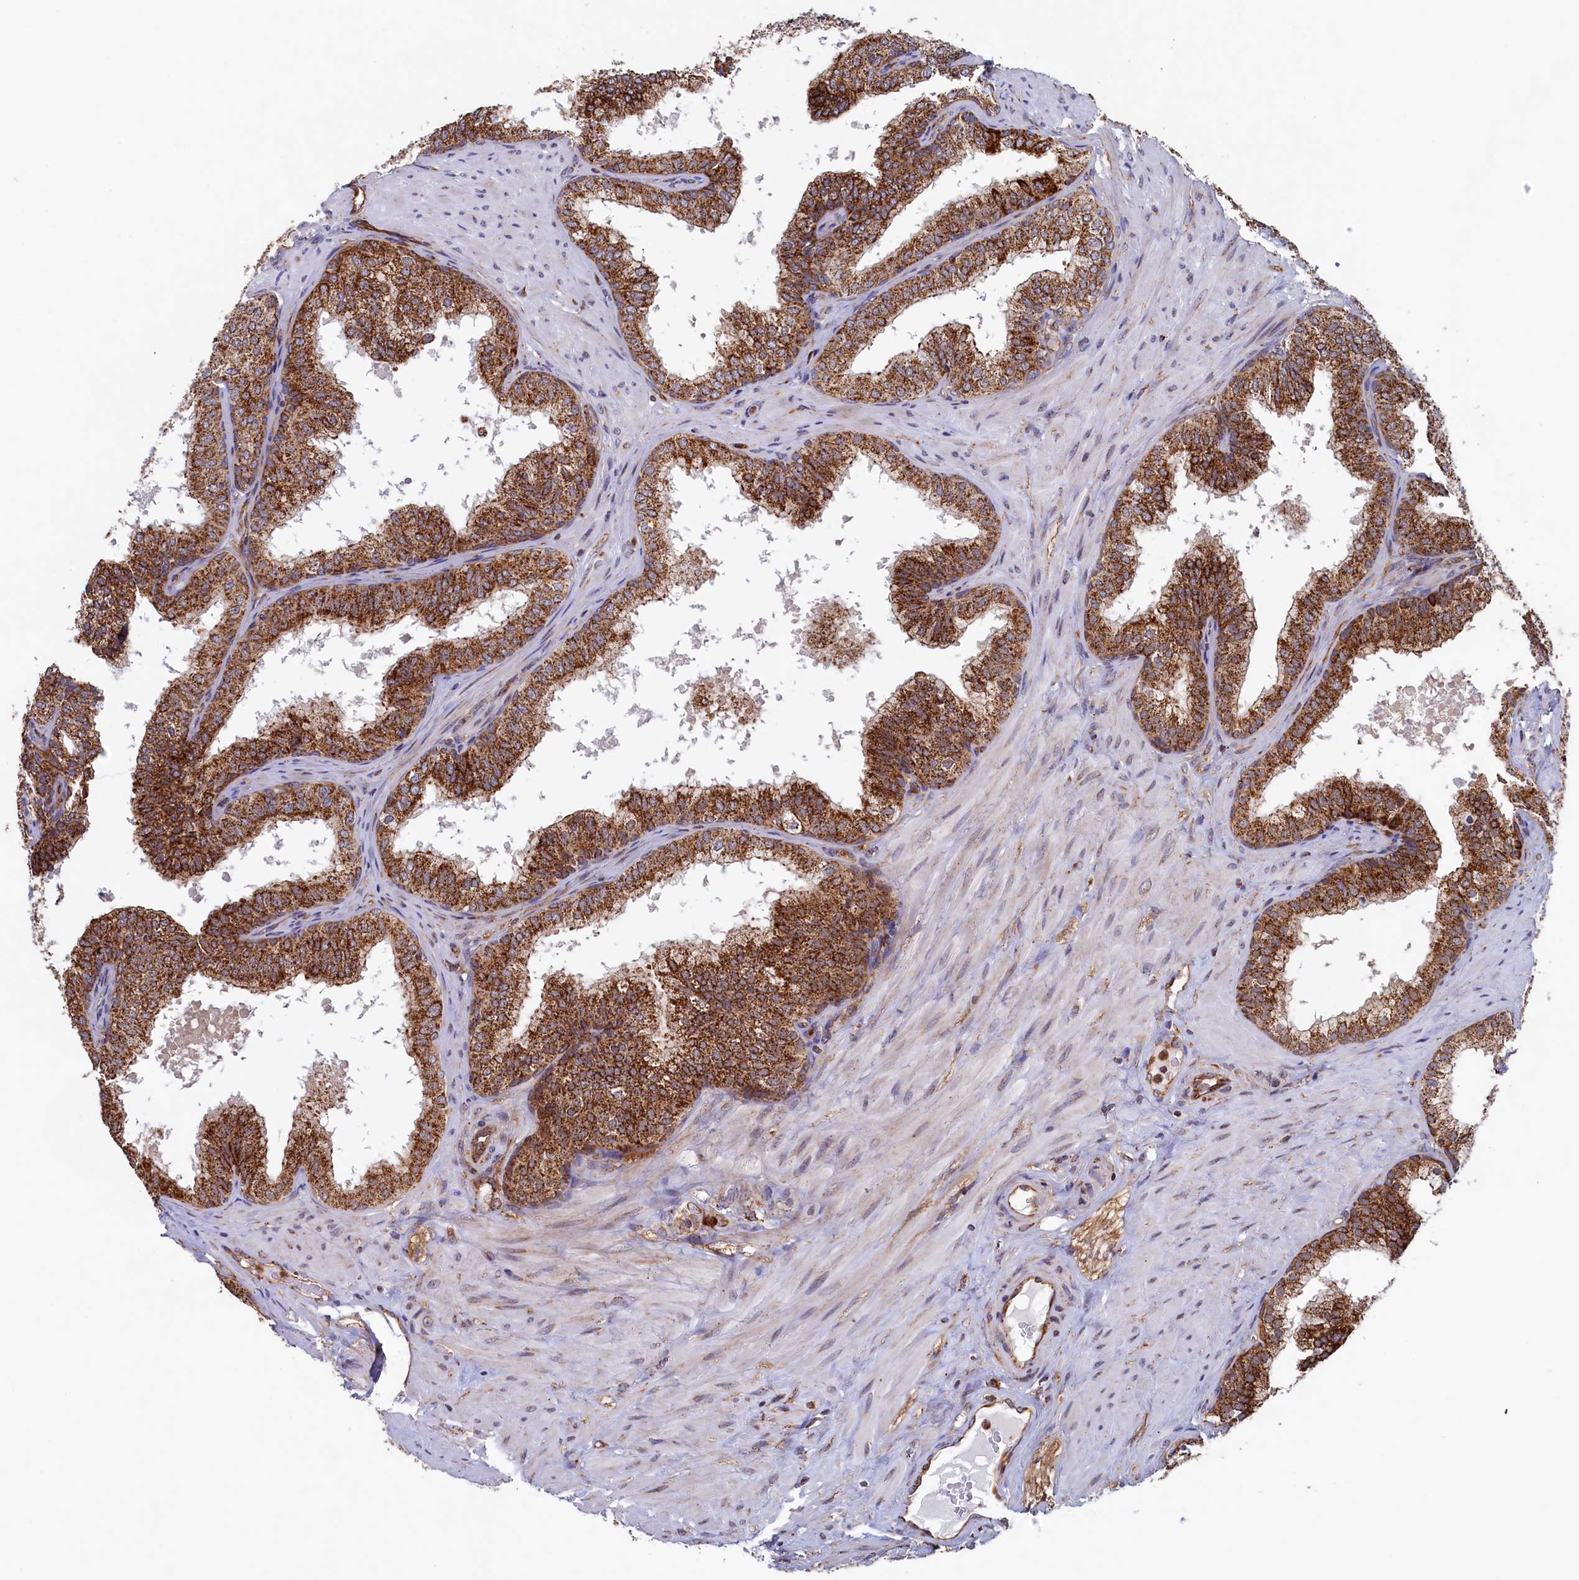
{"staining": {"intensity": "strong", "quantity": ">75%", "location": "cytoplasmic/membranous"}, "tissue": "prostate", "cell_type": "Glandular cells", "image_type": "normal", "snomed": [{"axis": "morphology", "description": "Normal tissue, NOS"}, {"axis": "topography", "description": "Prostate"}], "caption": "Immunohistochemical staining of normal prostate displays high levels of strong cytoplasmic/membranous expression in about >75% of glandular cells.", "gene": "UBE3B", "patient": {"sex": "male", "age": 60}}